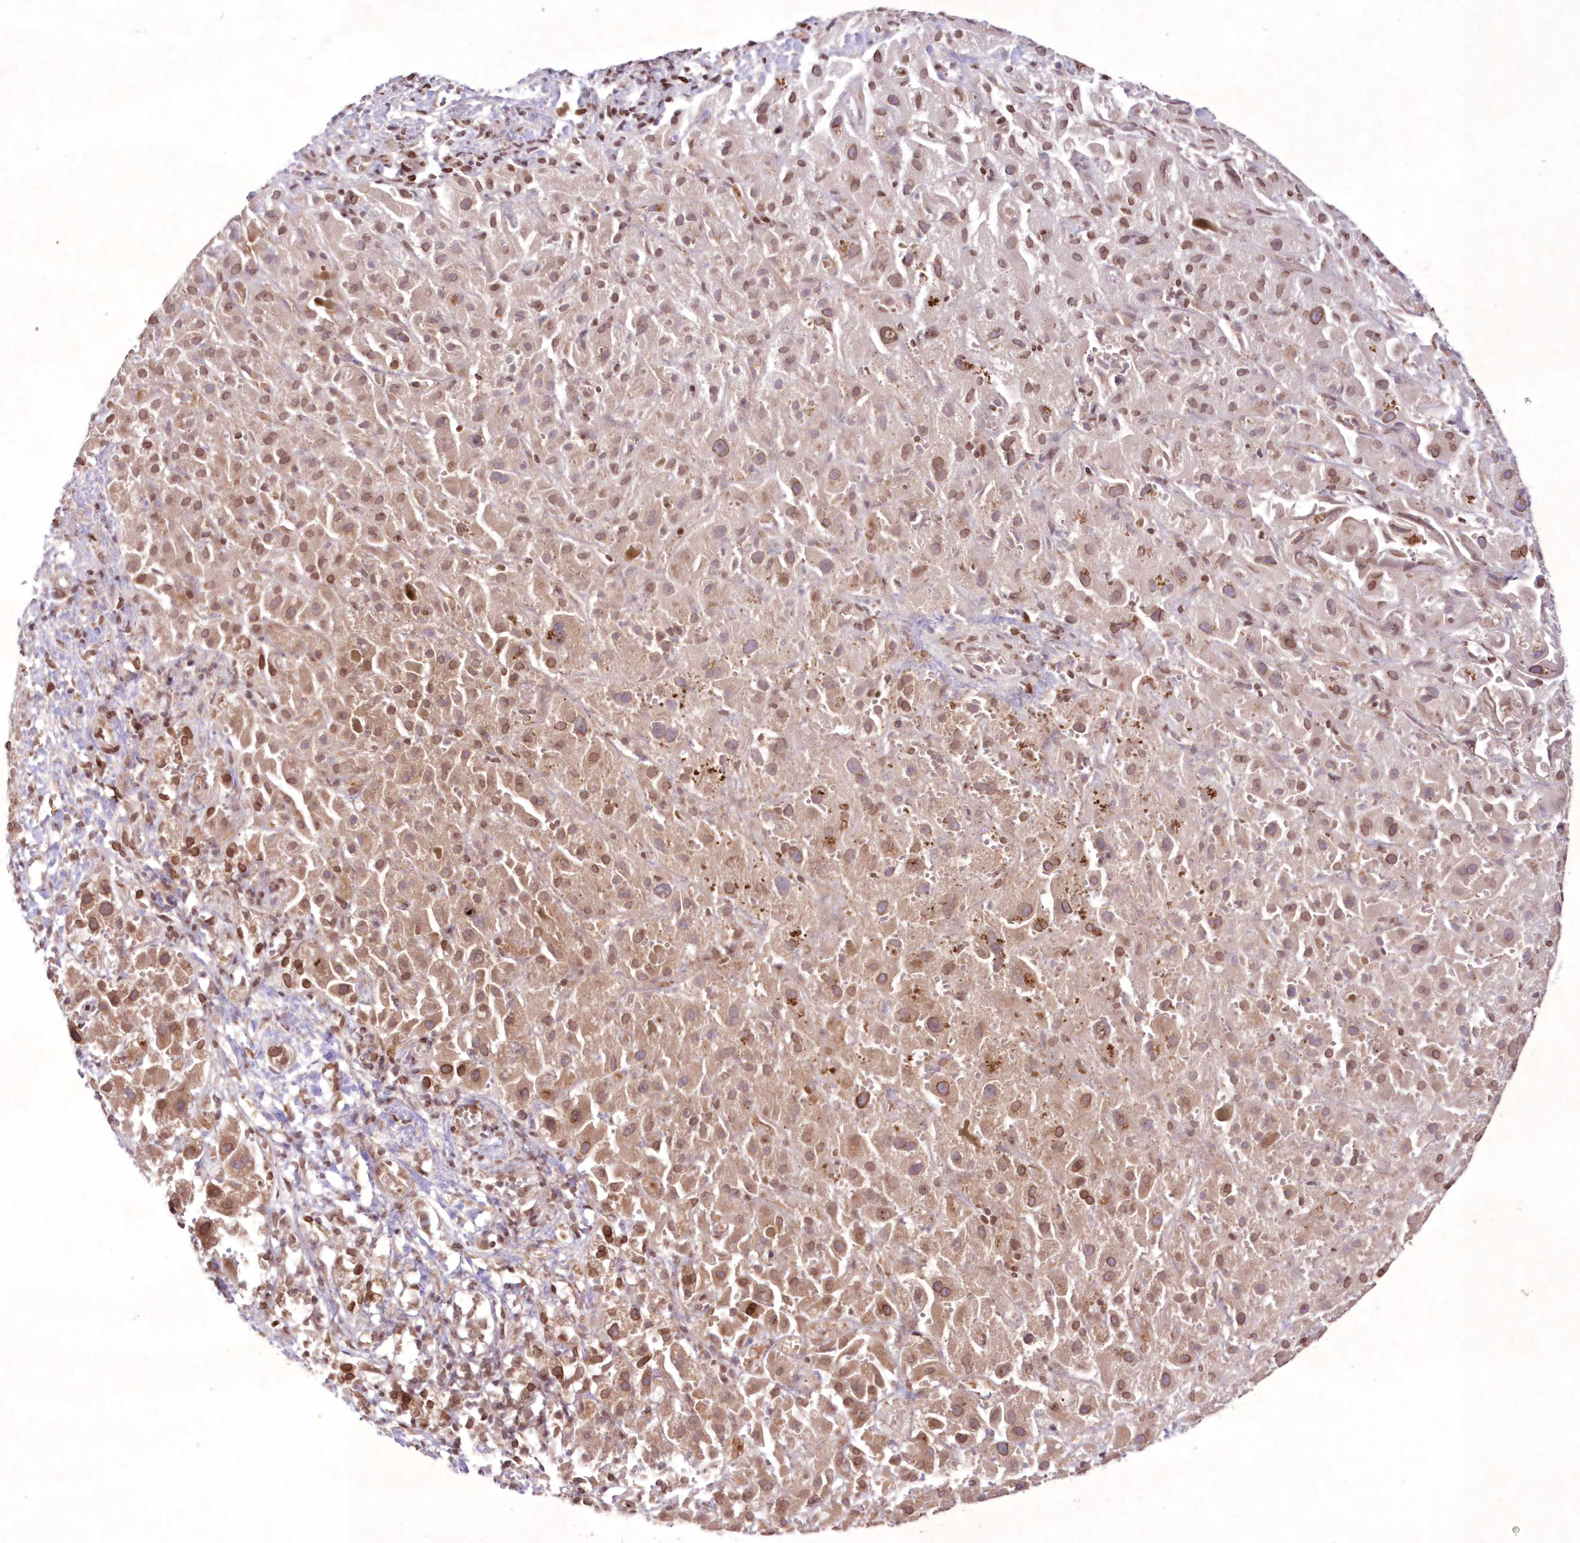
{"staining": {"intensity": "weak", "quantity": ">75%", "location": "cytoplasmic/membranous,nuclear"}, "tissue": "liver cancer", "cell_type": "Tumor cells", "image_type": "cancer", "snomed": [{"axis": "morphology", "description": "Cholangiocarcinoma"}, {"axis": "topography", "description": "Liver"}], "caption": "Human liver cholangiocarcinoma stained with a protein marker reveals weak staining in tumor cells.", "gene": "DNAJC27", "patient": {"sex": "female", "age": 52}}